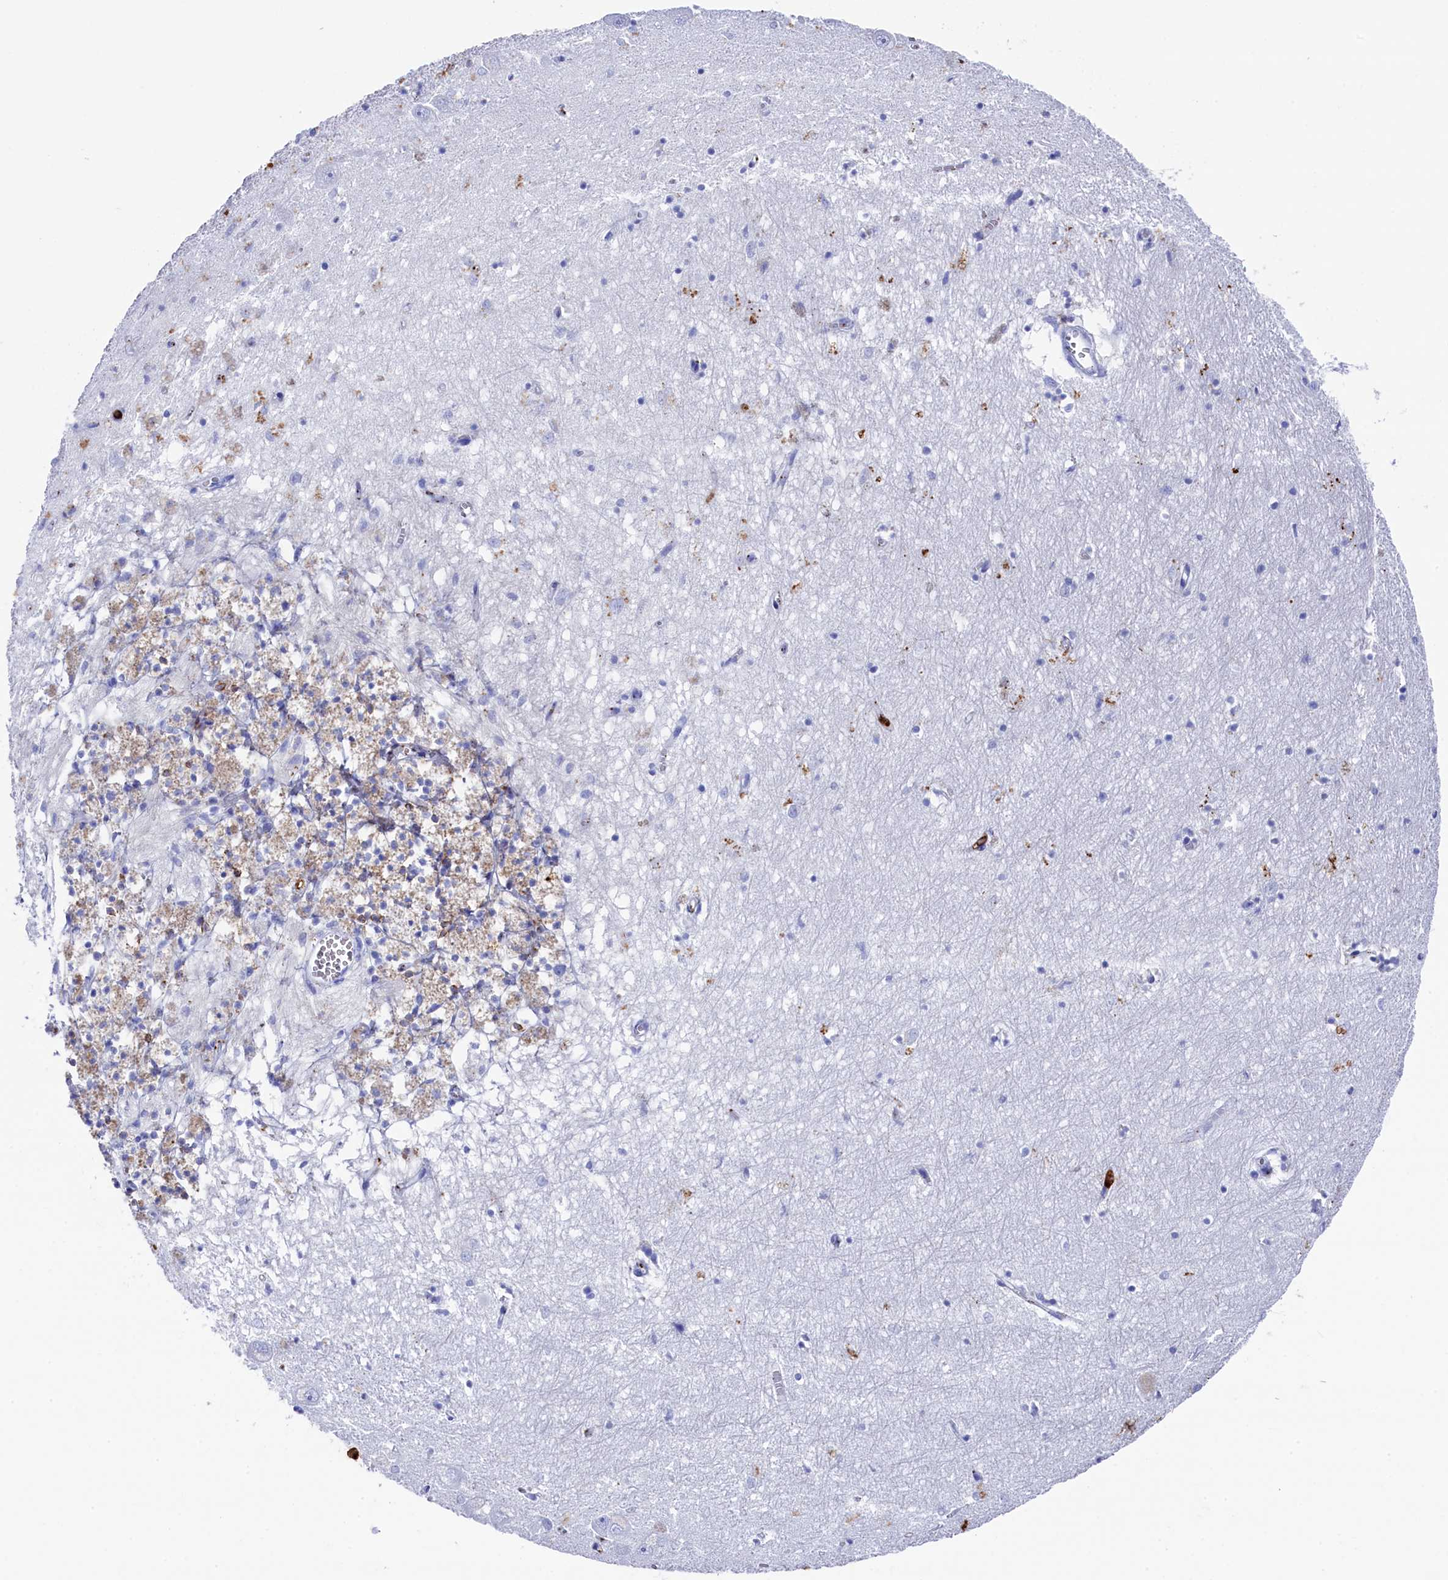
{"staining": {"intensity": "negative", "quantity": "none", "location": "none"}, "tissue": "hippocampus", "cell_type": "Glial cells", "image_type": "normal", "snomed": [{"axis": "morphology", "description": "Normal tissue, NOS"}, {"axis": "topography", "description": "Hippocampus"}], "caption": "Glial cells show no significant expression in normal hippocampus.", "gene": "PLAC8", "patient": {"sex": "female", "age": 64}}